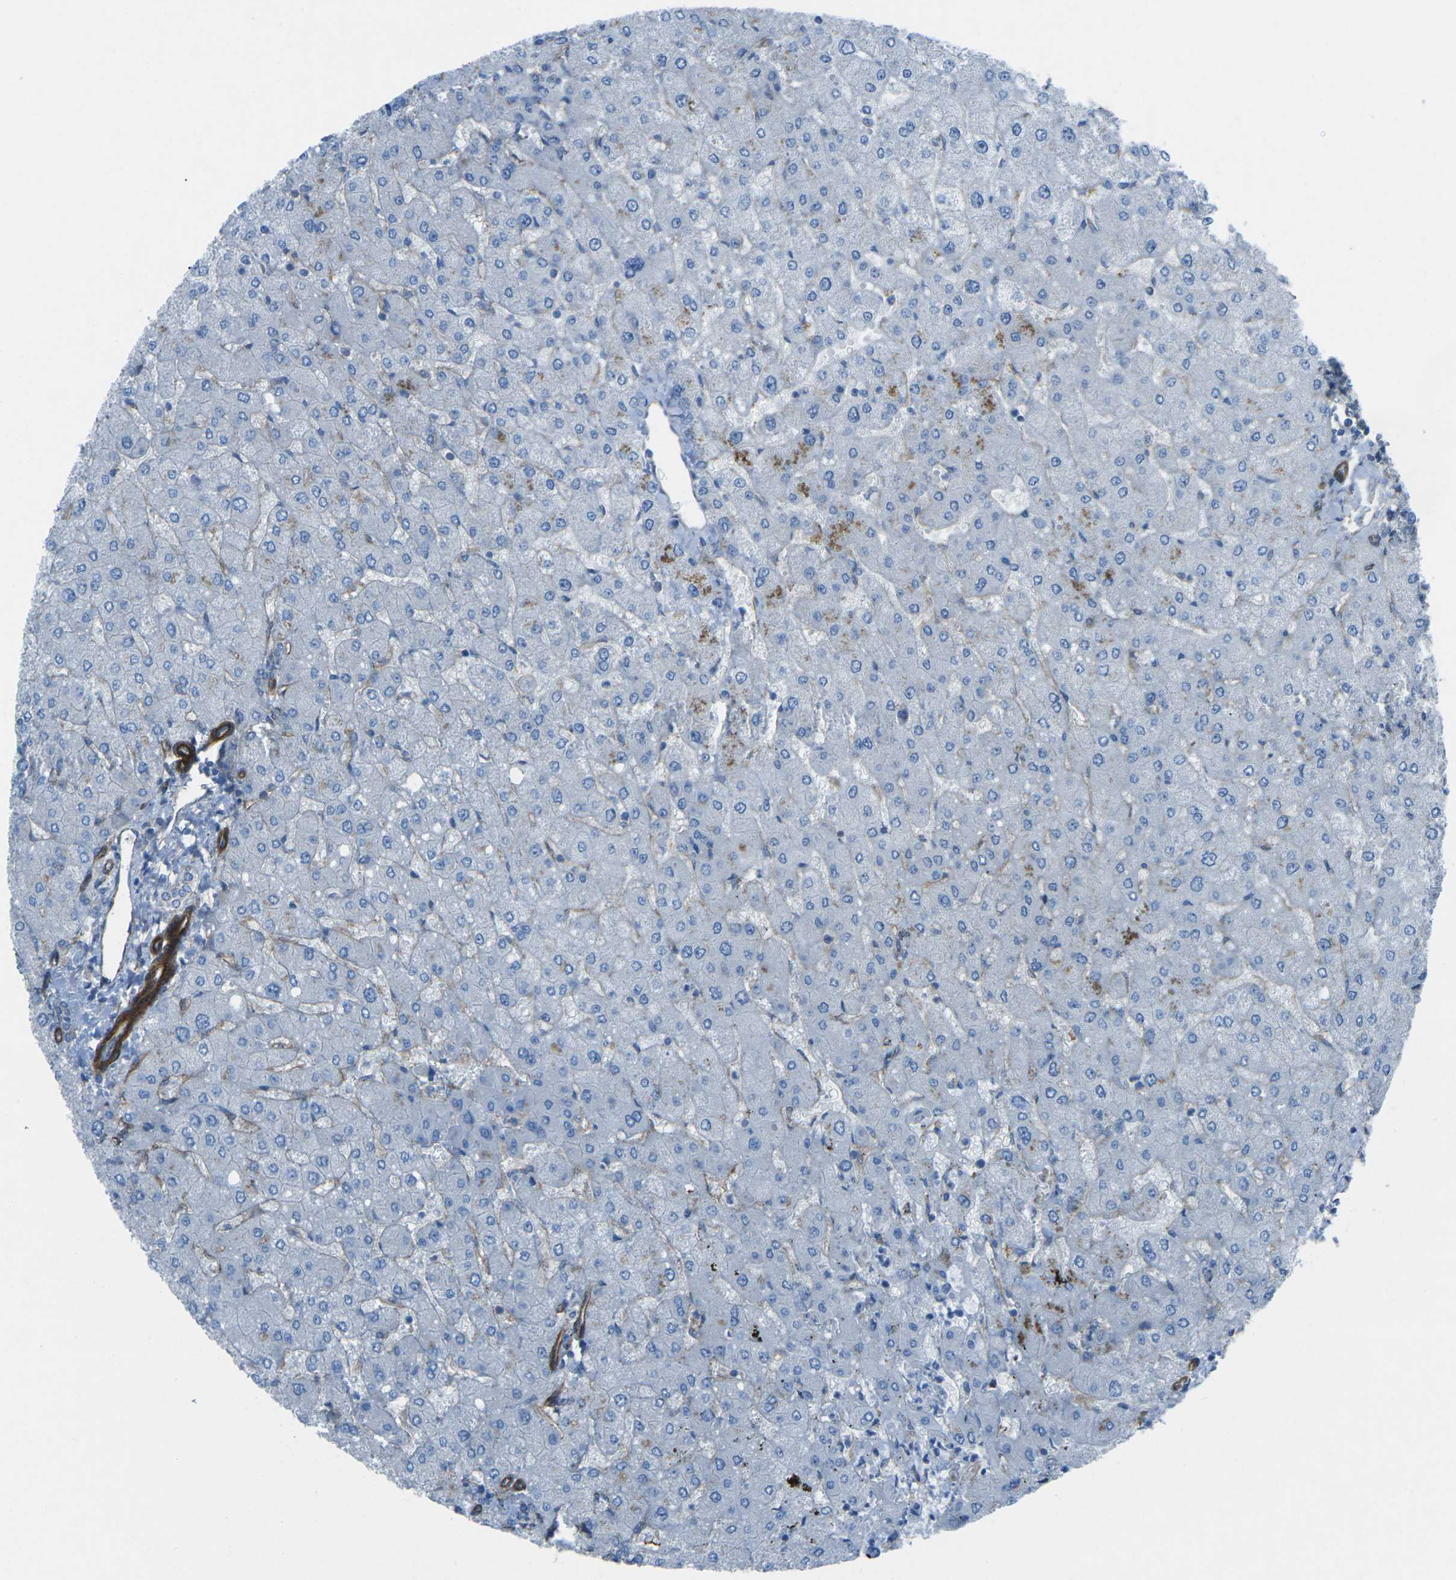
{"staining": {"intensity": "negative", "quantity": "none", "location": "none"}, "tissue": "liver", "cell_type": "Cholangiocytes", "image_type": "normal", "snomed": [{"axis": "morphology", "description": "Normal tissue, NOS"}, {"axis": "topography", "description": "Liver"}], "caption": "This is a image of IHC staining of benign liver, which shows no expression in cholangiocytes. (Brightfield microscopy of DAB immunohistochemistry at high magnification).", "gene": "UTRN", "patient": {"sex": "male", "age": 55}}